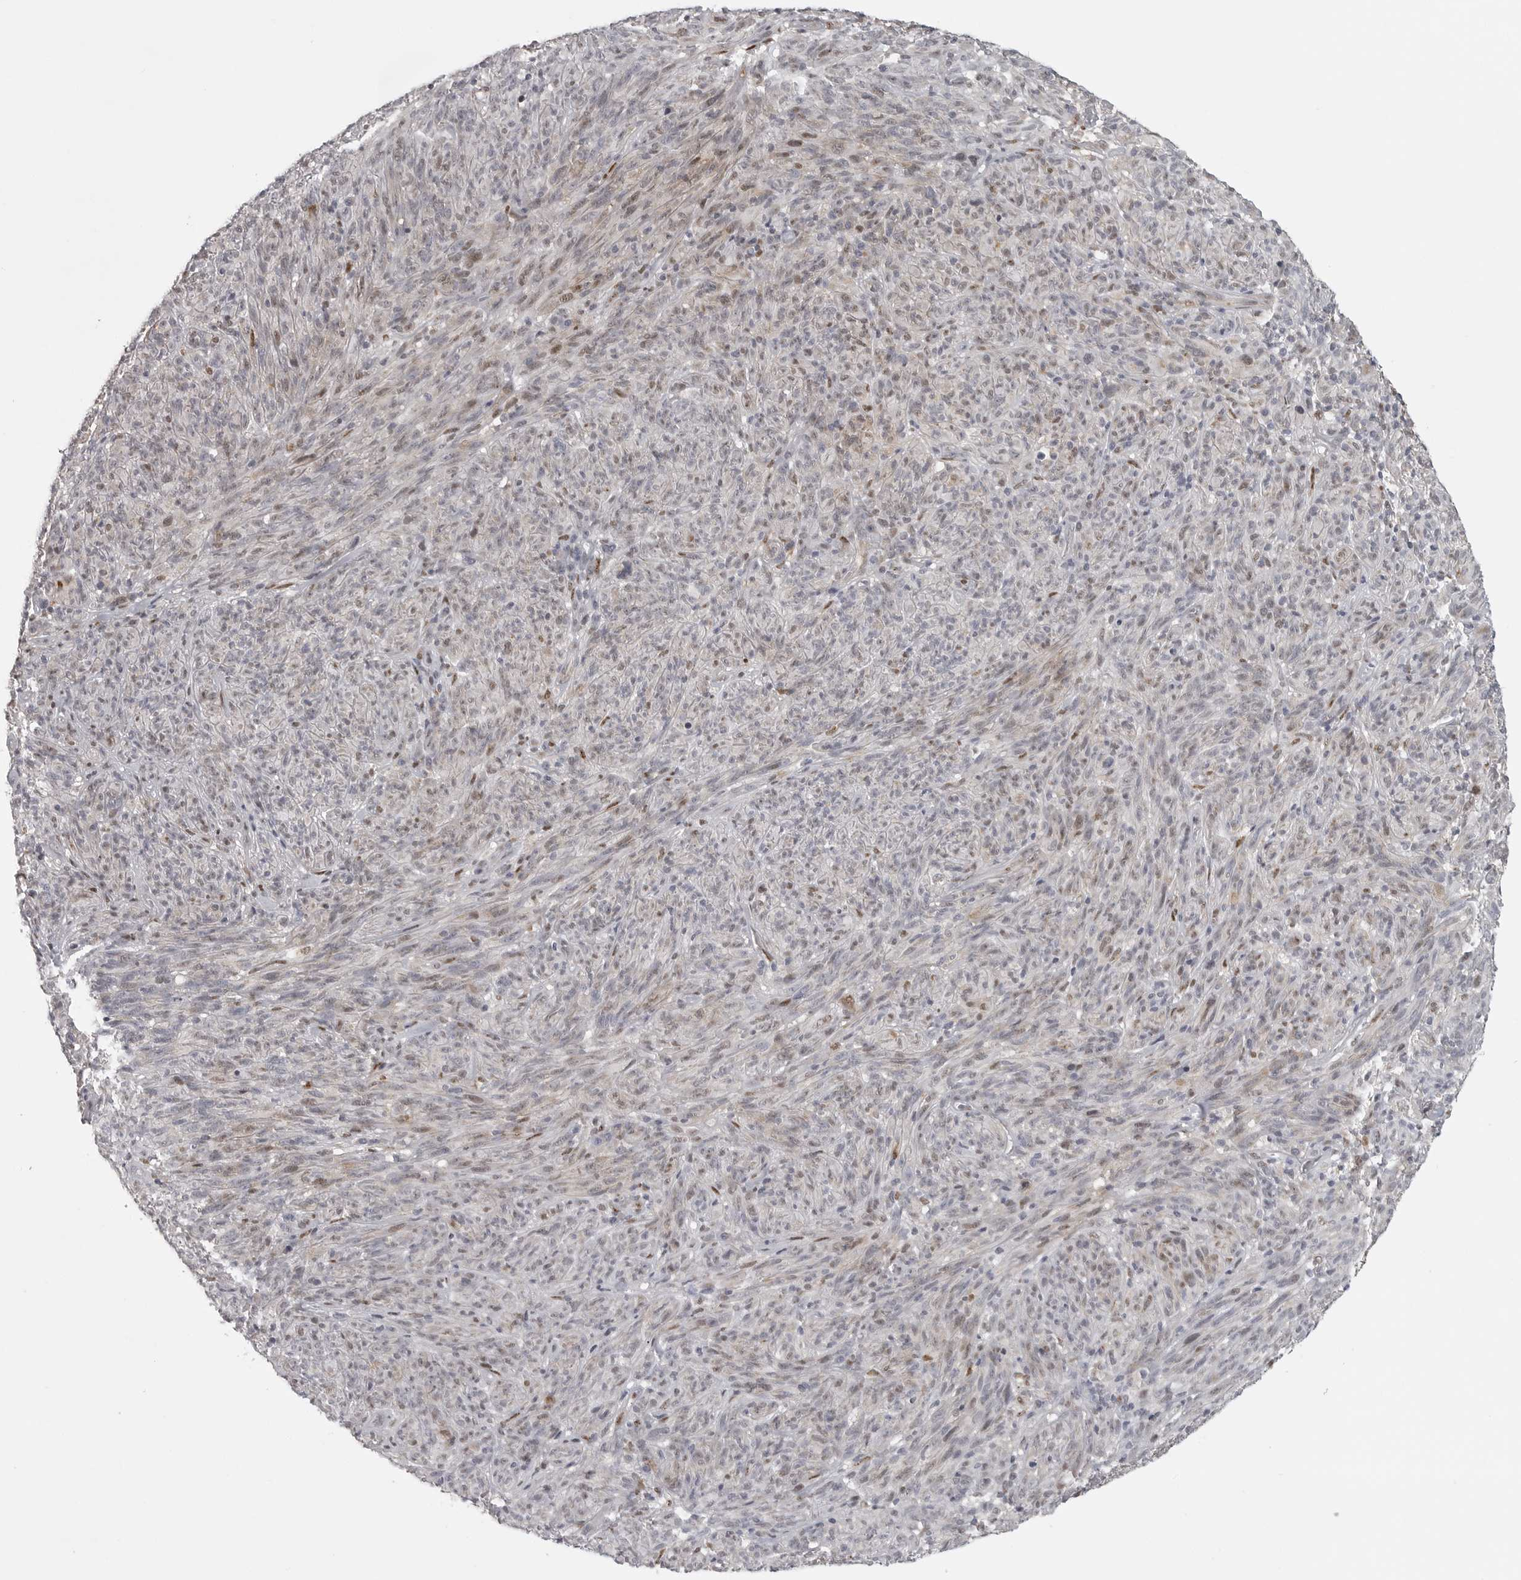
{"staining": {"intensity": "weak", "quantity": "25%-75%", "location": "cytoplasmic/membranous"}, "tissue": "melanoma", "cell_type": "Tumor cells", "image_type": "cancer", "snomed": [{"axis": "morphology", "description": "Malignant melanoma, NOS"}, {"axis": "topography", "description": "Skin of head"}], "caption": "Immunohistochemical staining of human malignant melanoma reveals low levels of weak cytoplasmic/membranous protein expression in about 25%-75% of tumor cells.", "gene": "POLE2", "patient": {"sex": "male", "age": 96}}